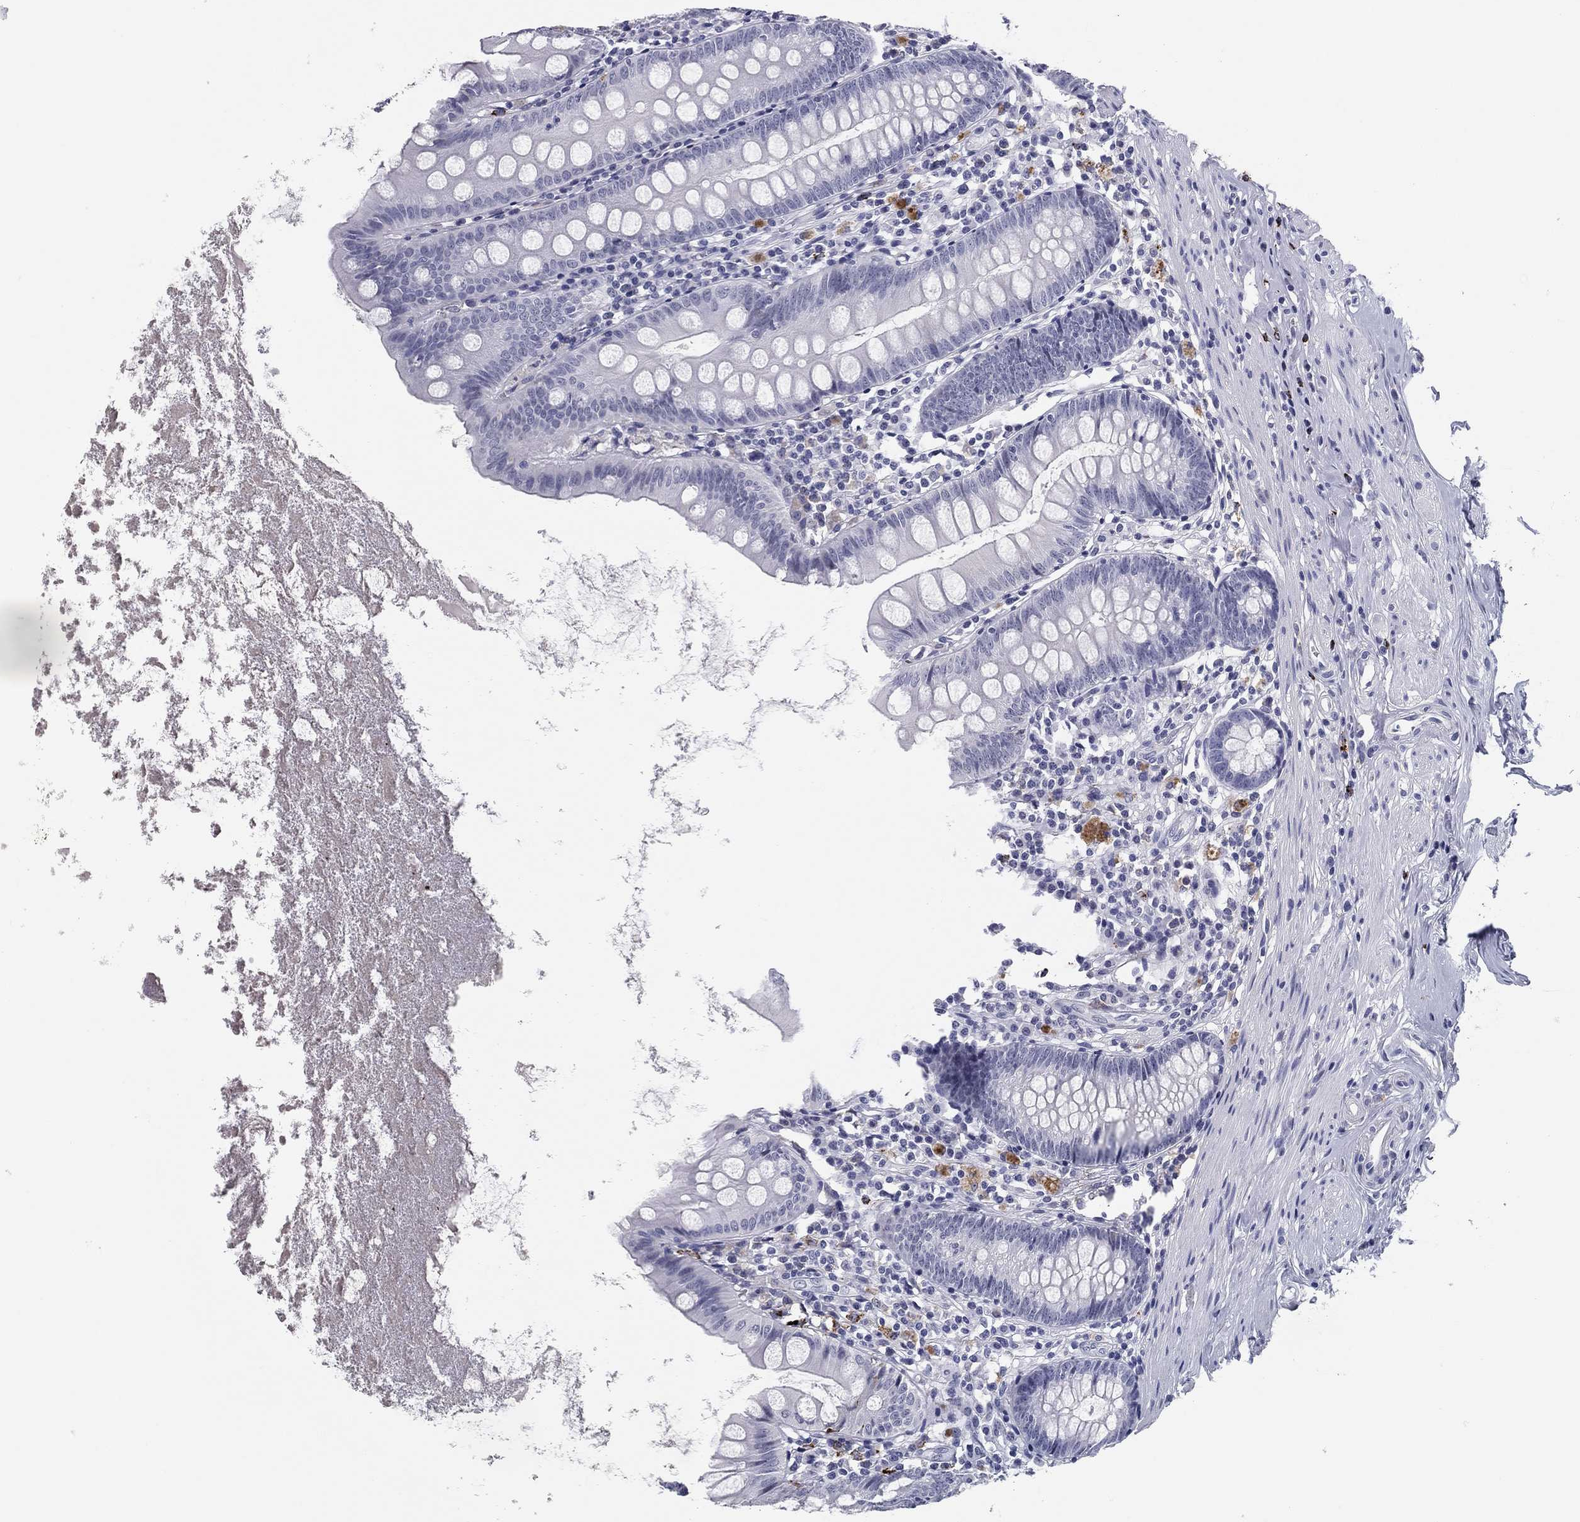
{"staining": {"intensity": "negative", "quantity": "none", "location": "none"}, "tissue": "appendix", "cell_type": "Glandular cells", "image_type": "normal", "snomed": [{"axis": "morphology", "description": "Normal tissue, NOS"}, {"axis": "topography", "description": "Appendix"}], "caption": "Histopathology image shows no significant protein expression in glandular cells of normal appendix.", "gene": "HLA", "patient": {"sex": "female", "age": 82}}